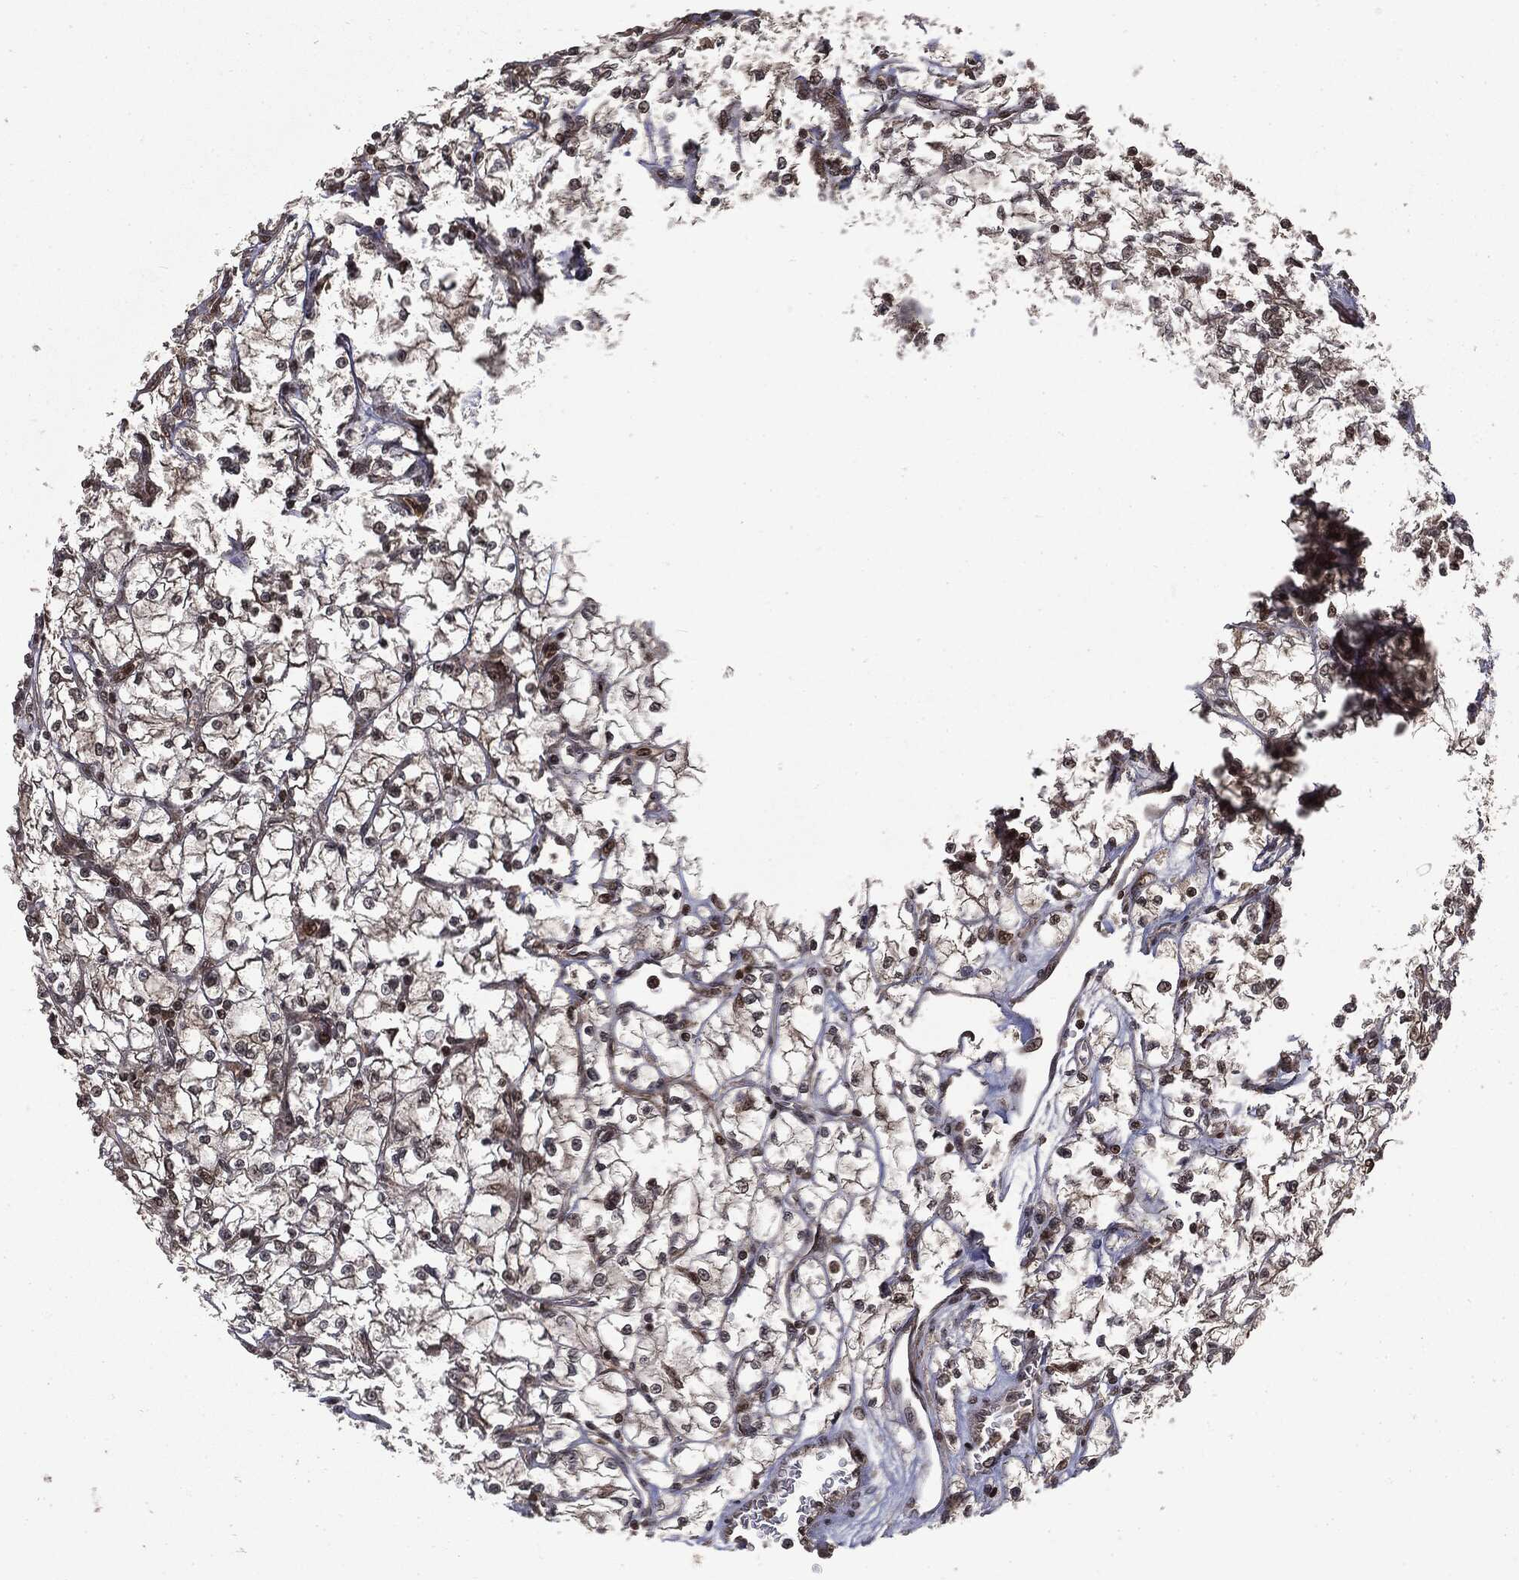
{"staining": {"intensity": "negative", "quantity": "none", "location": "none"}, "tissue": "renal cancer", "cell_type": "Tumor cells", "image_type": "cancer", "snomed": [{"axis": "morphology", "description": "Adenocarcinoma, NOS"}, {"axis": "topography", "description": "Kidney"}], "caption": "This is a image of immunohistochemistry (IHC) staining of renal cancer, which shows no positivity in tumor cells. (DAB (3,3'-diaminobenzidine) immunohistochemistry visualized using brightfield microscopy, high magnification).", "gene": "CTDP1", "patient": {"sex": "female", "age": 64}}